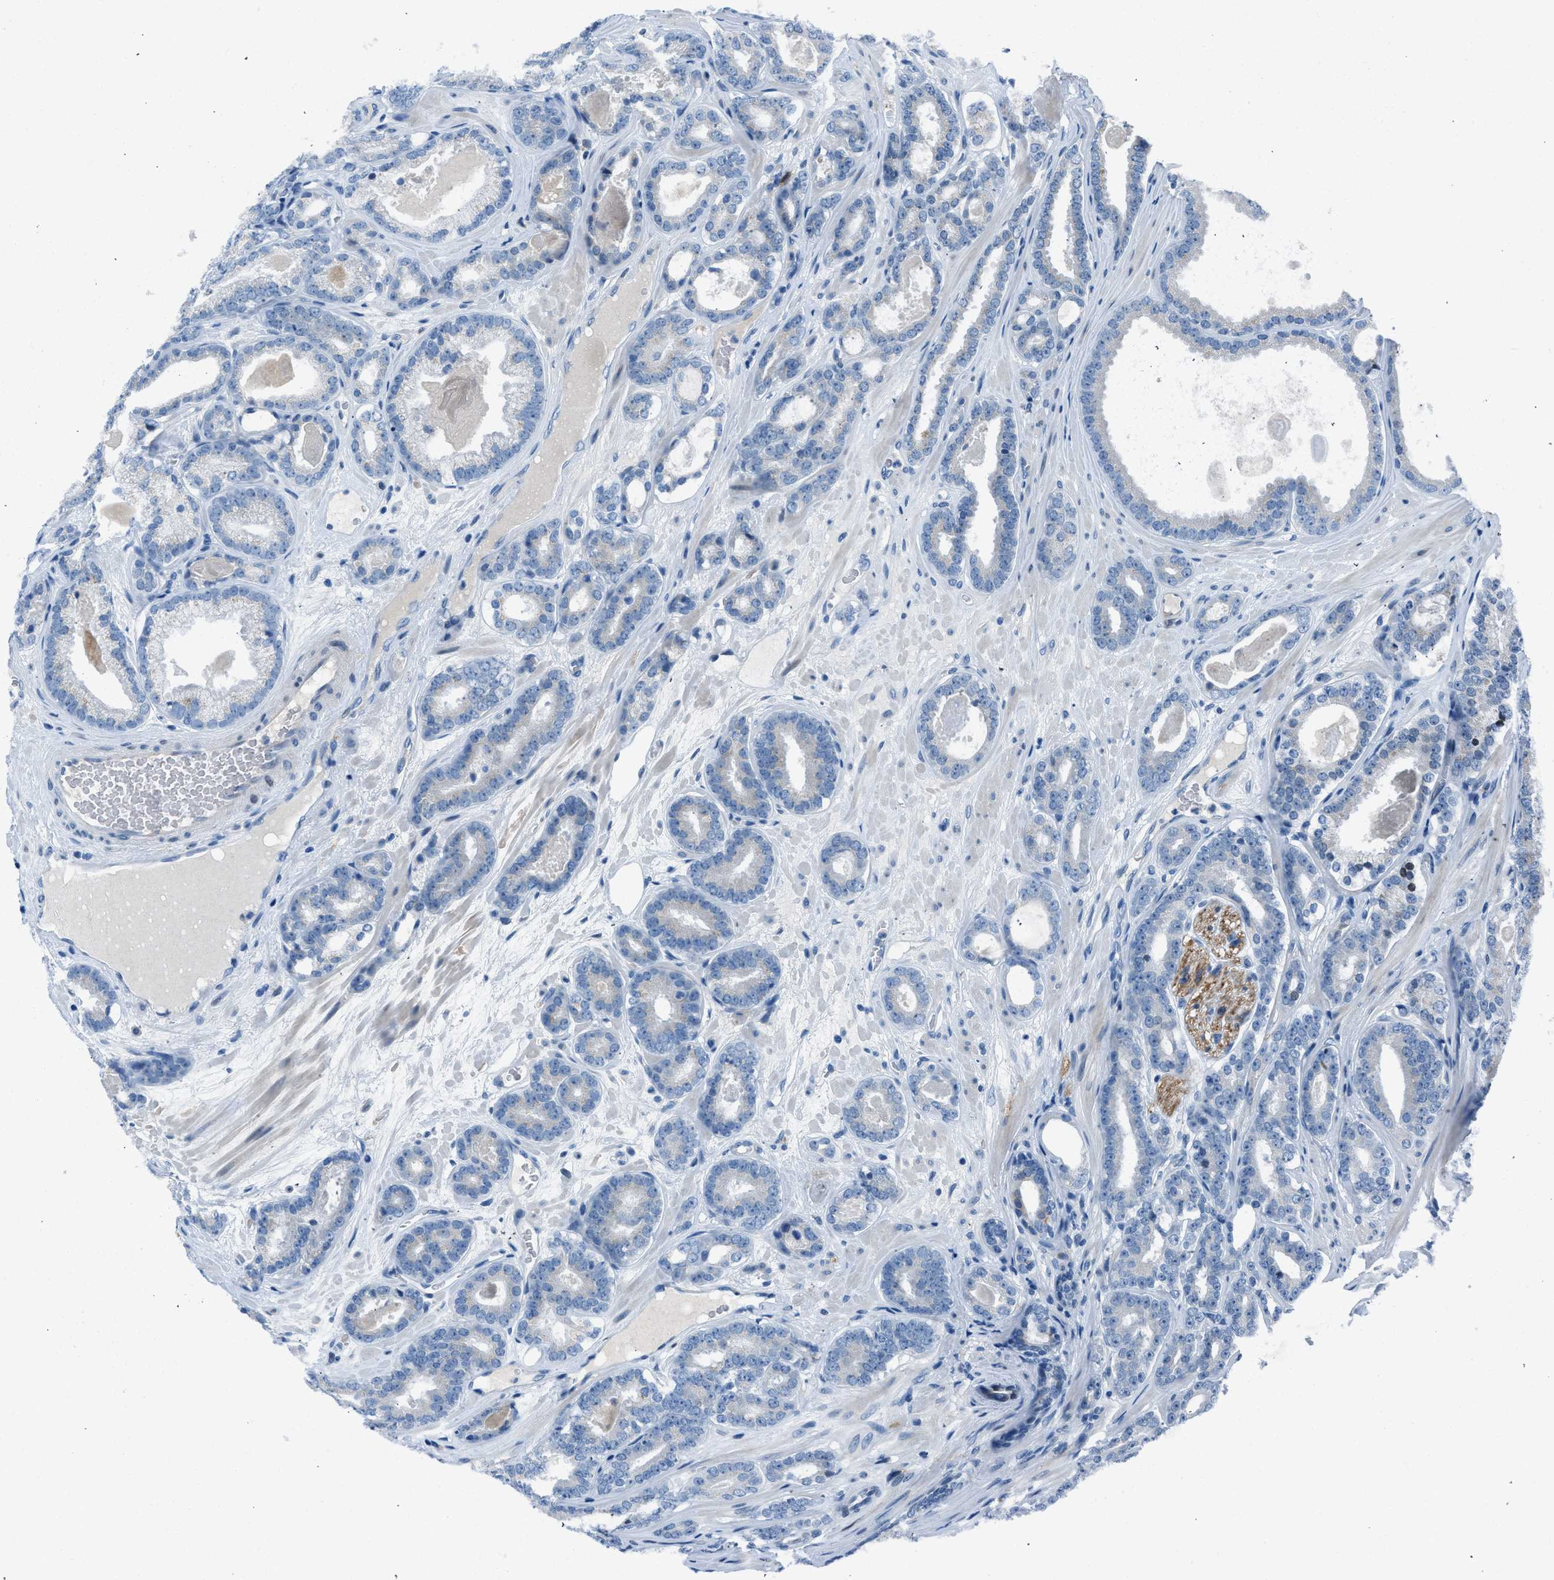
{"staining": {"intensity": "weak", "quantity": "<25%", "location": "cytoplasmic/membranous"}, "tissue": "prostate cancer", "cell_type": "Tumor cells", "image_type": "cancer", "snomed": [{"axis": "morphology", "description": "Adenocarcinoma, High grade"}, {"axis": "topography", "description": "Prostate"}], "caption": "This image is of prostate cancer (adenocarcinoma (high-grade)) stained with immunohistochemistry to label a protein in brown with the nuclei are counter-stained blue. There is no positivity in tumor cells.", "gene": "RNF41", "patient": {"sex": "male", "age": 60}}